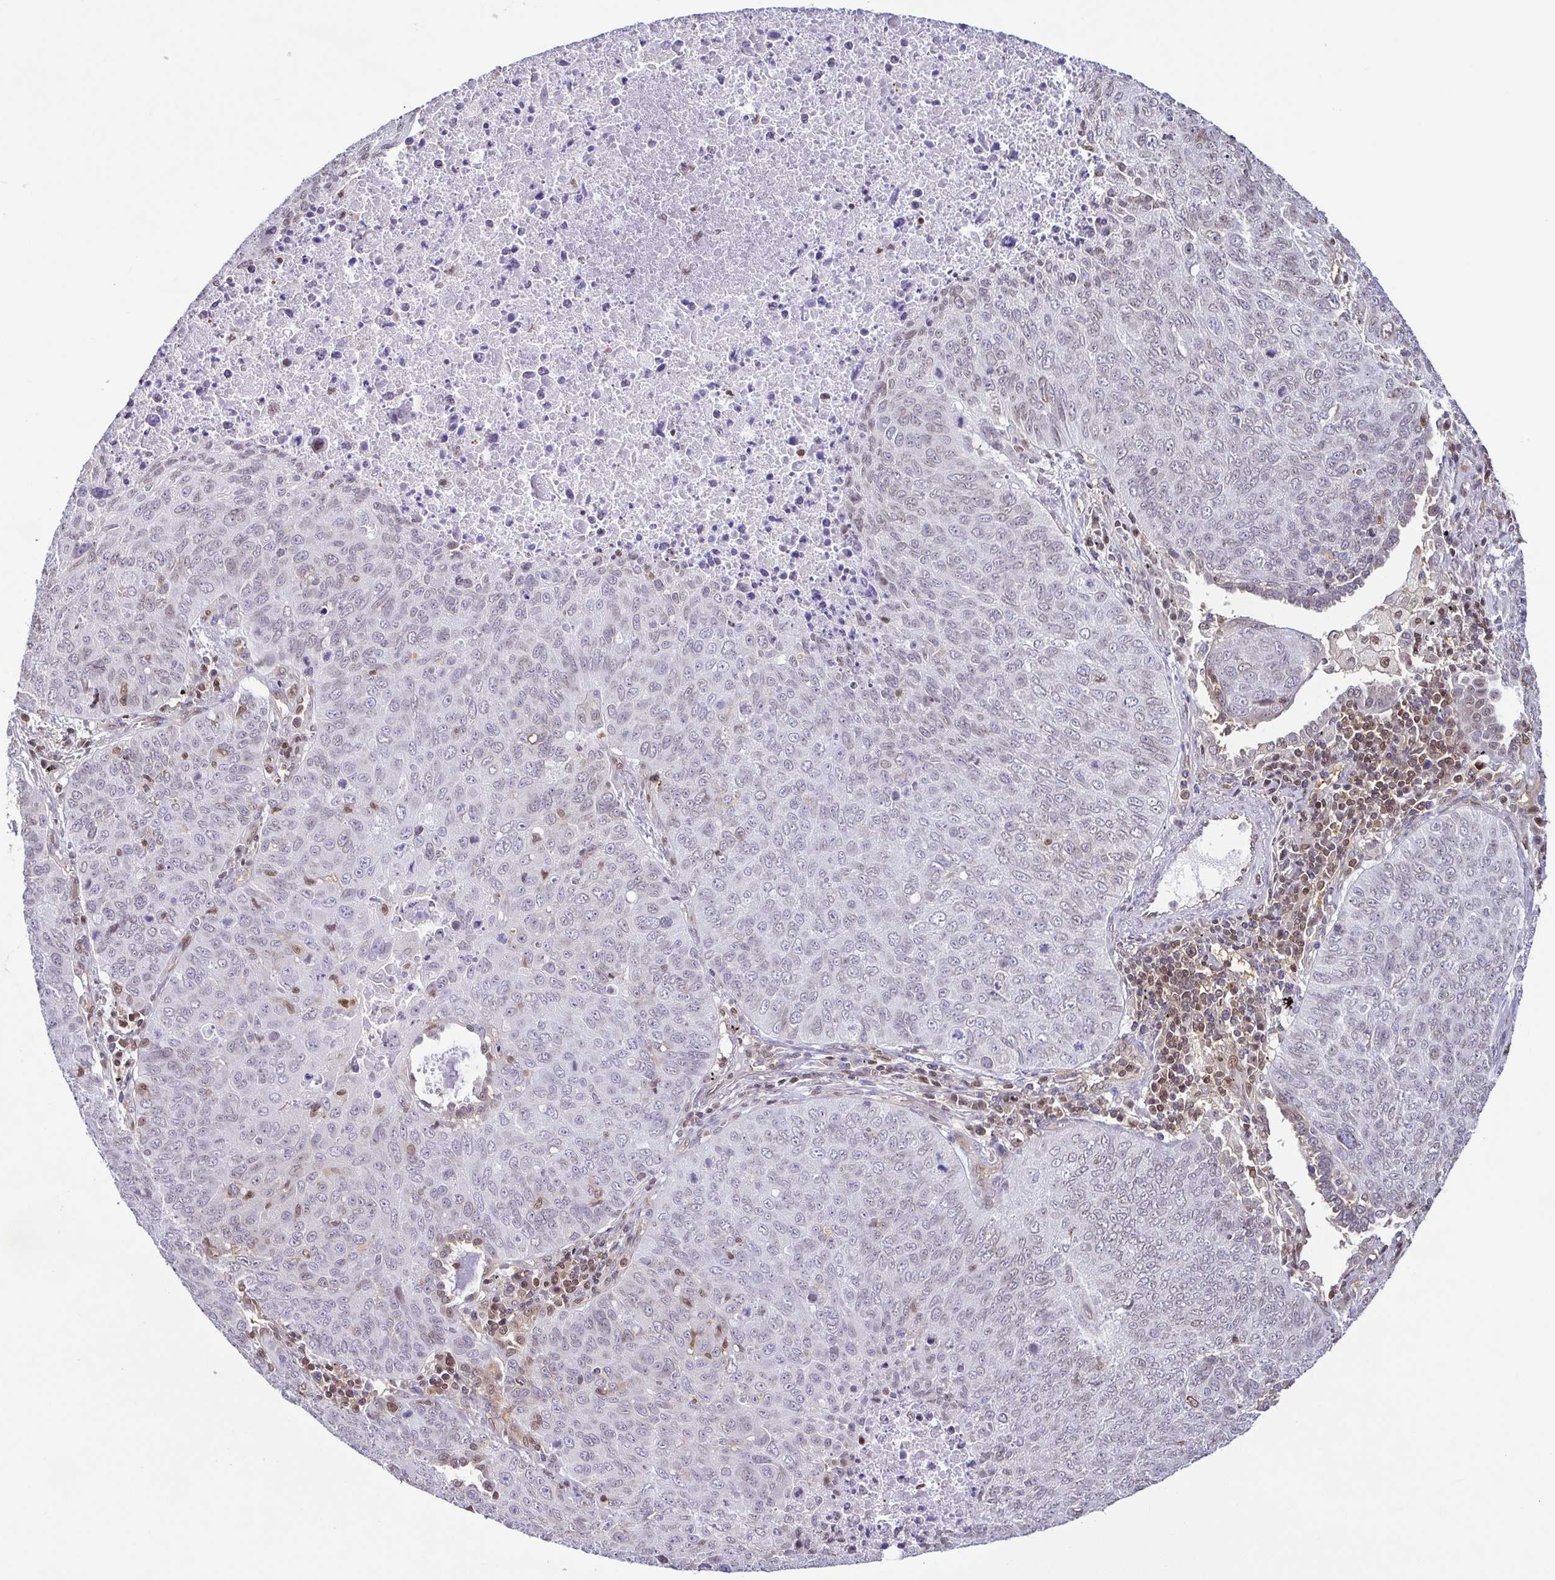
{"staining": {"intensity": "weak", "quantity": "<25%", "location": "nuclear"}, "tissue": "lung cancer", "cell_type": "Tumor cells", "image_type": "cancer", "snomed": [{"axis": "morphology", "description": "Normal morphology"}, {"axis": "morphology", "description": "Aneuploidy"}, {"axis": "morphology", "description": "Squamous cell carcinoma, NOS"}, {"axis": "topography", "description": "Lymph node"}, {"axis": "topography", "description": "Lung"}], "caption": "Immunohistochemistry (IHC) of human lung cancer (squamous cell carcinoma) displays no positivity in tumor cells. Brightfield microscopy of immunohistochemistry stained with DAB (3,3'-diaminobenzidine) (brown) and hematoxylin (blue), captured at high magnification.", "gene": "PSMB9", "patient": {"sex": "female", "age": 76}}